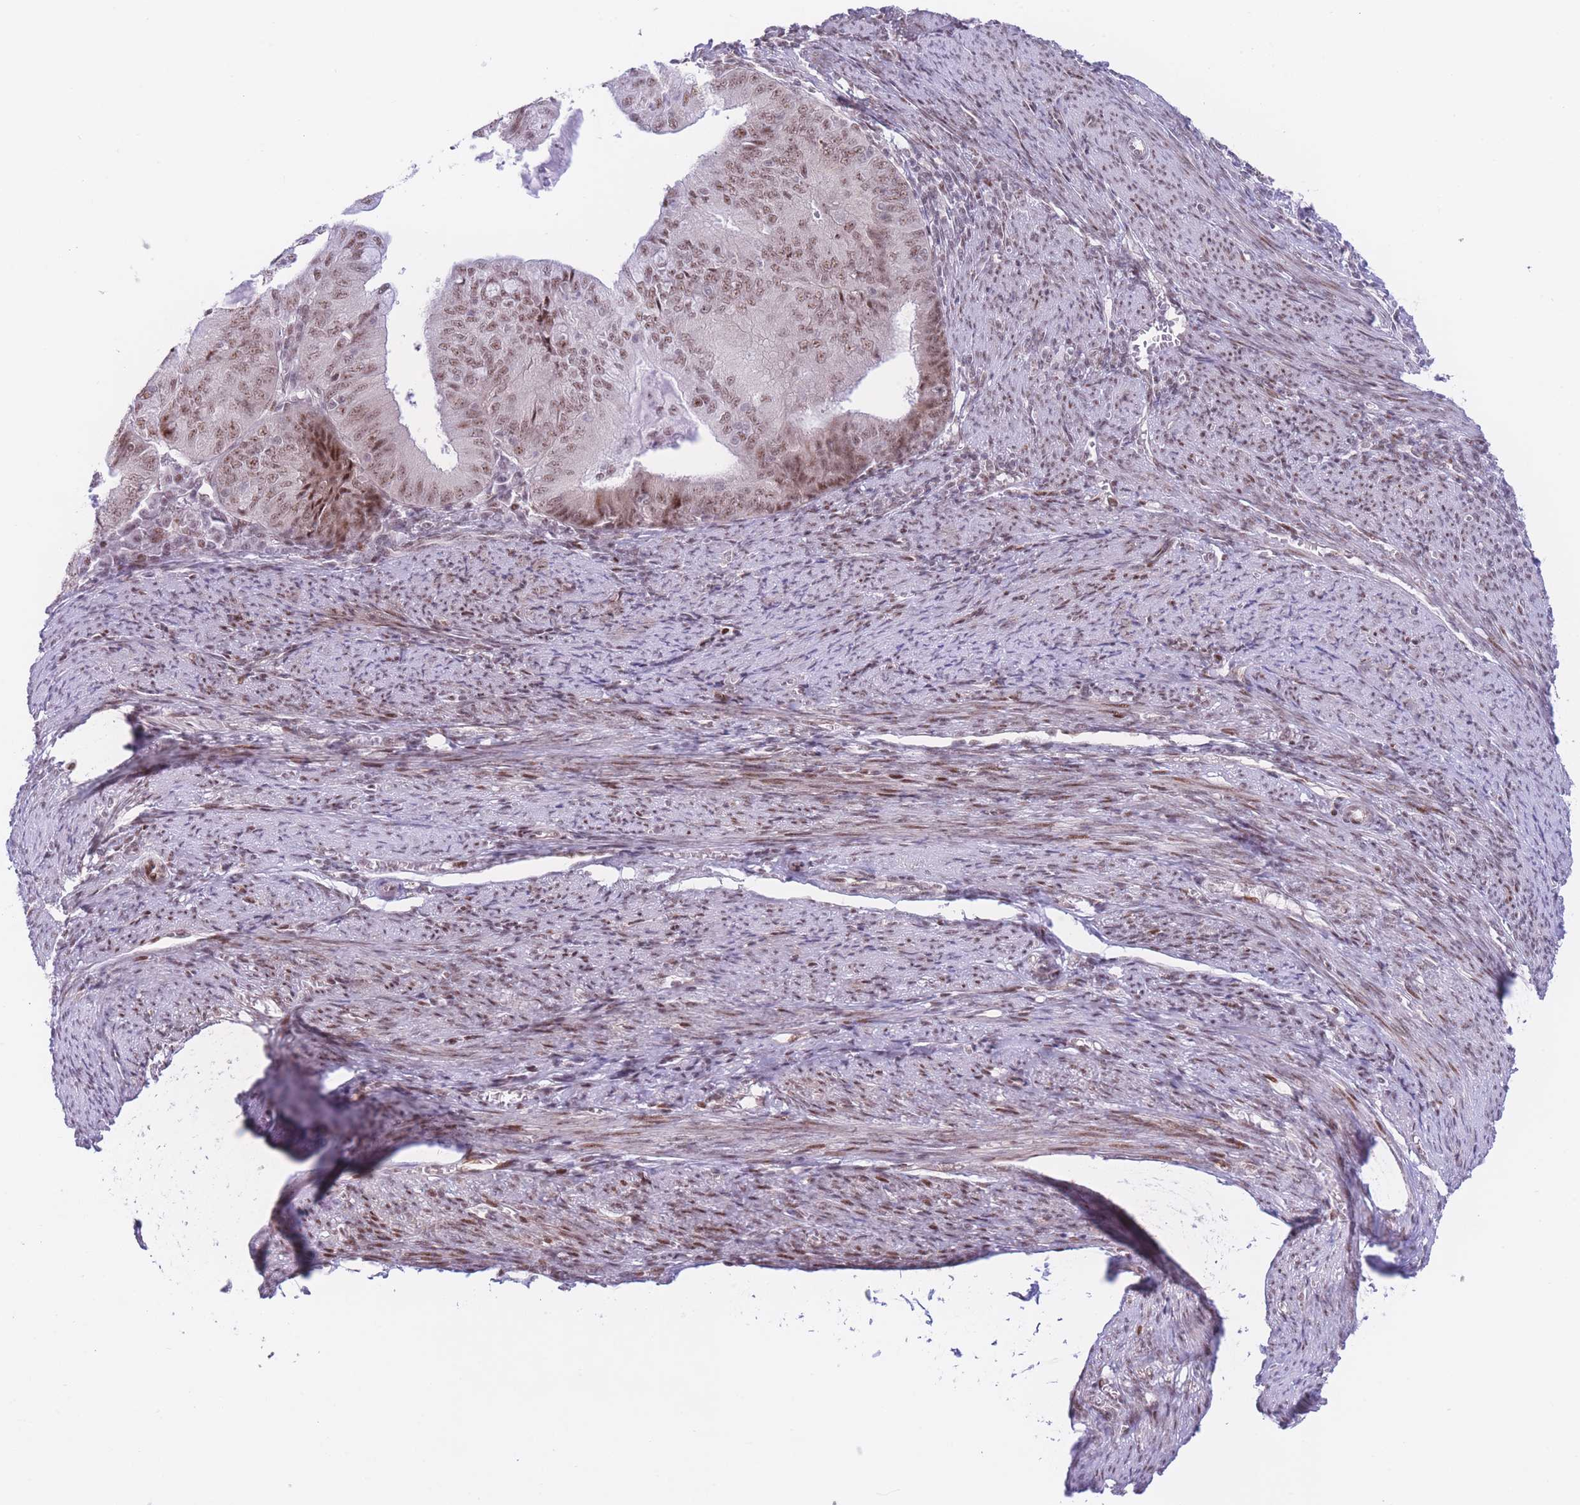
{"staining": {"intensity": "moderate", "quantity": ">75%", "location": "nuclear"}, "tissue": "endometrial cancer", "cell_type": "Tumor cells", "image_type": "cancer", "snomed": [{"axis": "morphology", "description": "Adenocarcinoma, NOS"}, {"axis": "topography", "description": "Endometrium"}], "caption": "A histopathology image of endometrial adenocarcinoma stained for a protein displays moderate nuclear brown staining in tumor cells.", "gene": "PCIF1", "patient": {"sex": "female", "age": 57}}